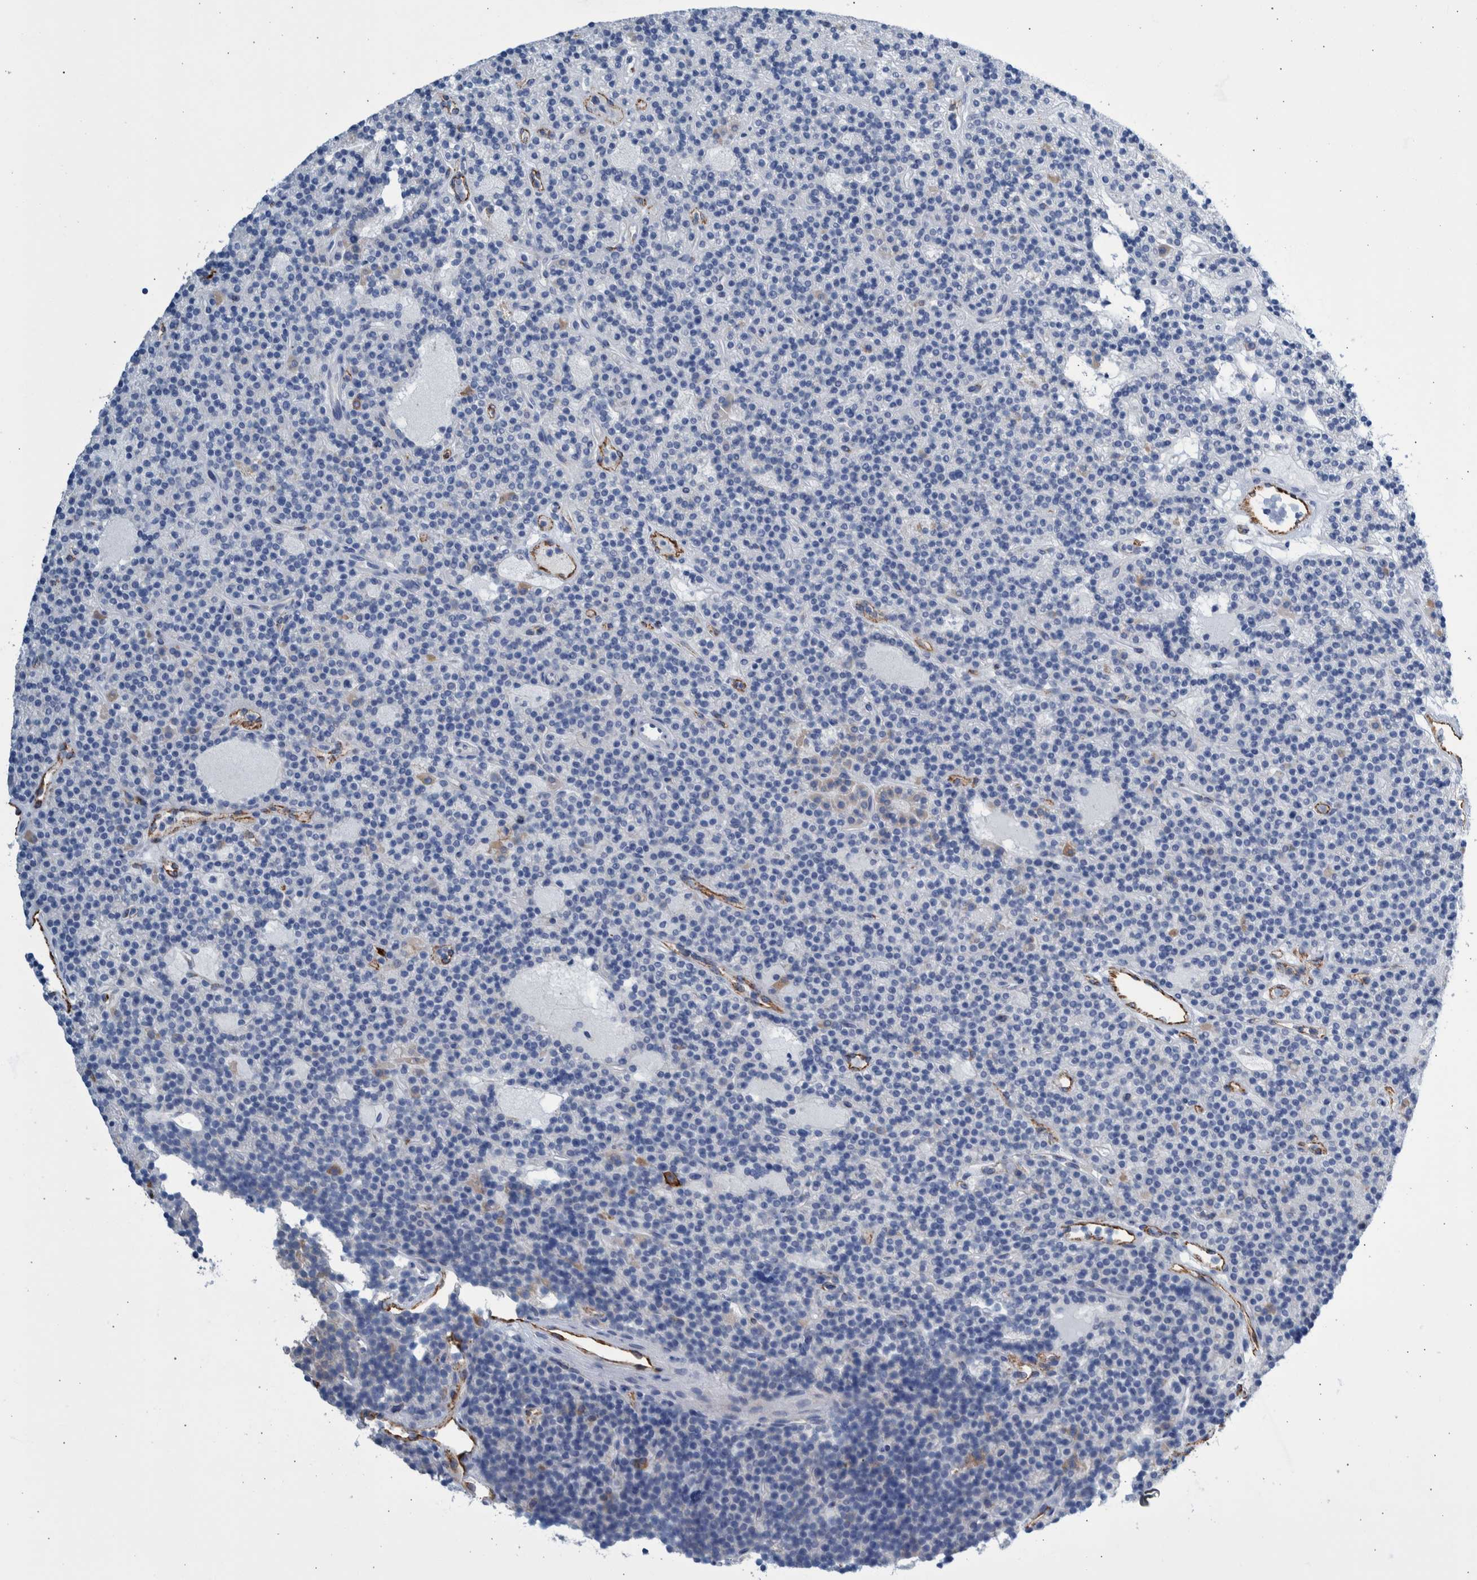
{"staining": {"intensity": "negative", "quantity": "none", "location": "none"}, "tissue": "parathyroid gland", "cell_type": "Glandular cells", "image_type": "normal", "snomed": [{"axis": "morphology", "description": "Normal tissue, NOS"}, {"axis": "topography", "description": "Parathyroid gland"}], "caption": "Immunohistochemical staining of benign parathyroid gland demonstrates no significant expression in glandular cells.", "gene": "SLC34A3", "patient": {"sex": "male", "age": 75}}